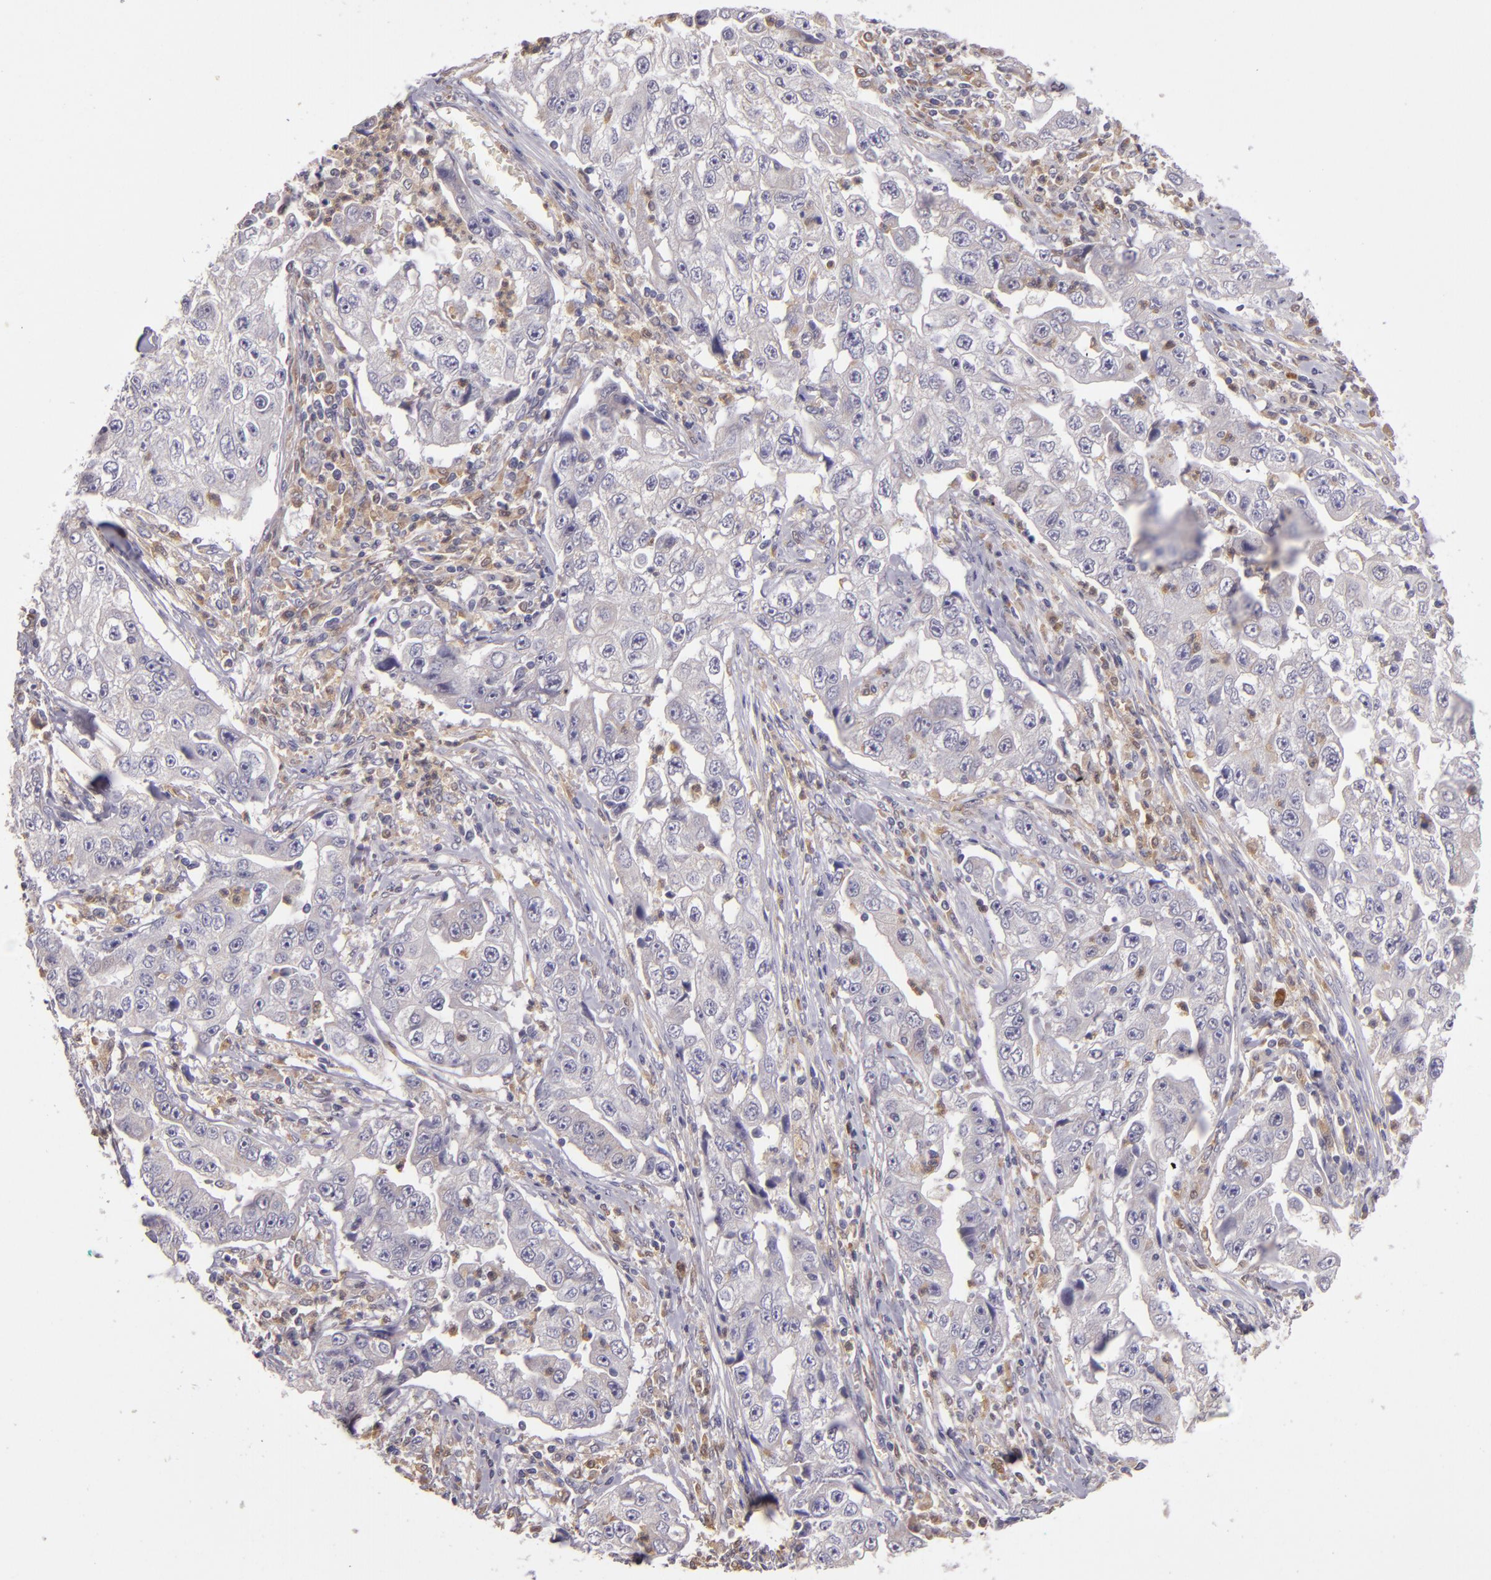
{"staining": {"intensity": "negative", "quantity": "none", "location": "none"}, "tissue": "lung cancer", "cell_type": "Tumor cells", "image_type": "cancer", "snomed": [{"axis": "morphology", "description": "Squamous cell carcinoma, NOS"}, {"axis": "topography", "description": "Lung"}], "caption": "Human lung cancer stained for a protein using IHC demonstrates no expression in tumor cells.", "gene": "FHIT", "patient": {"sex": "male", "age": 64}}